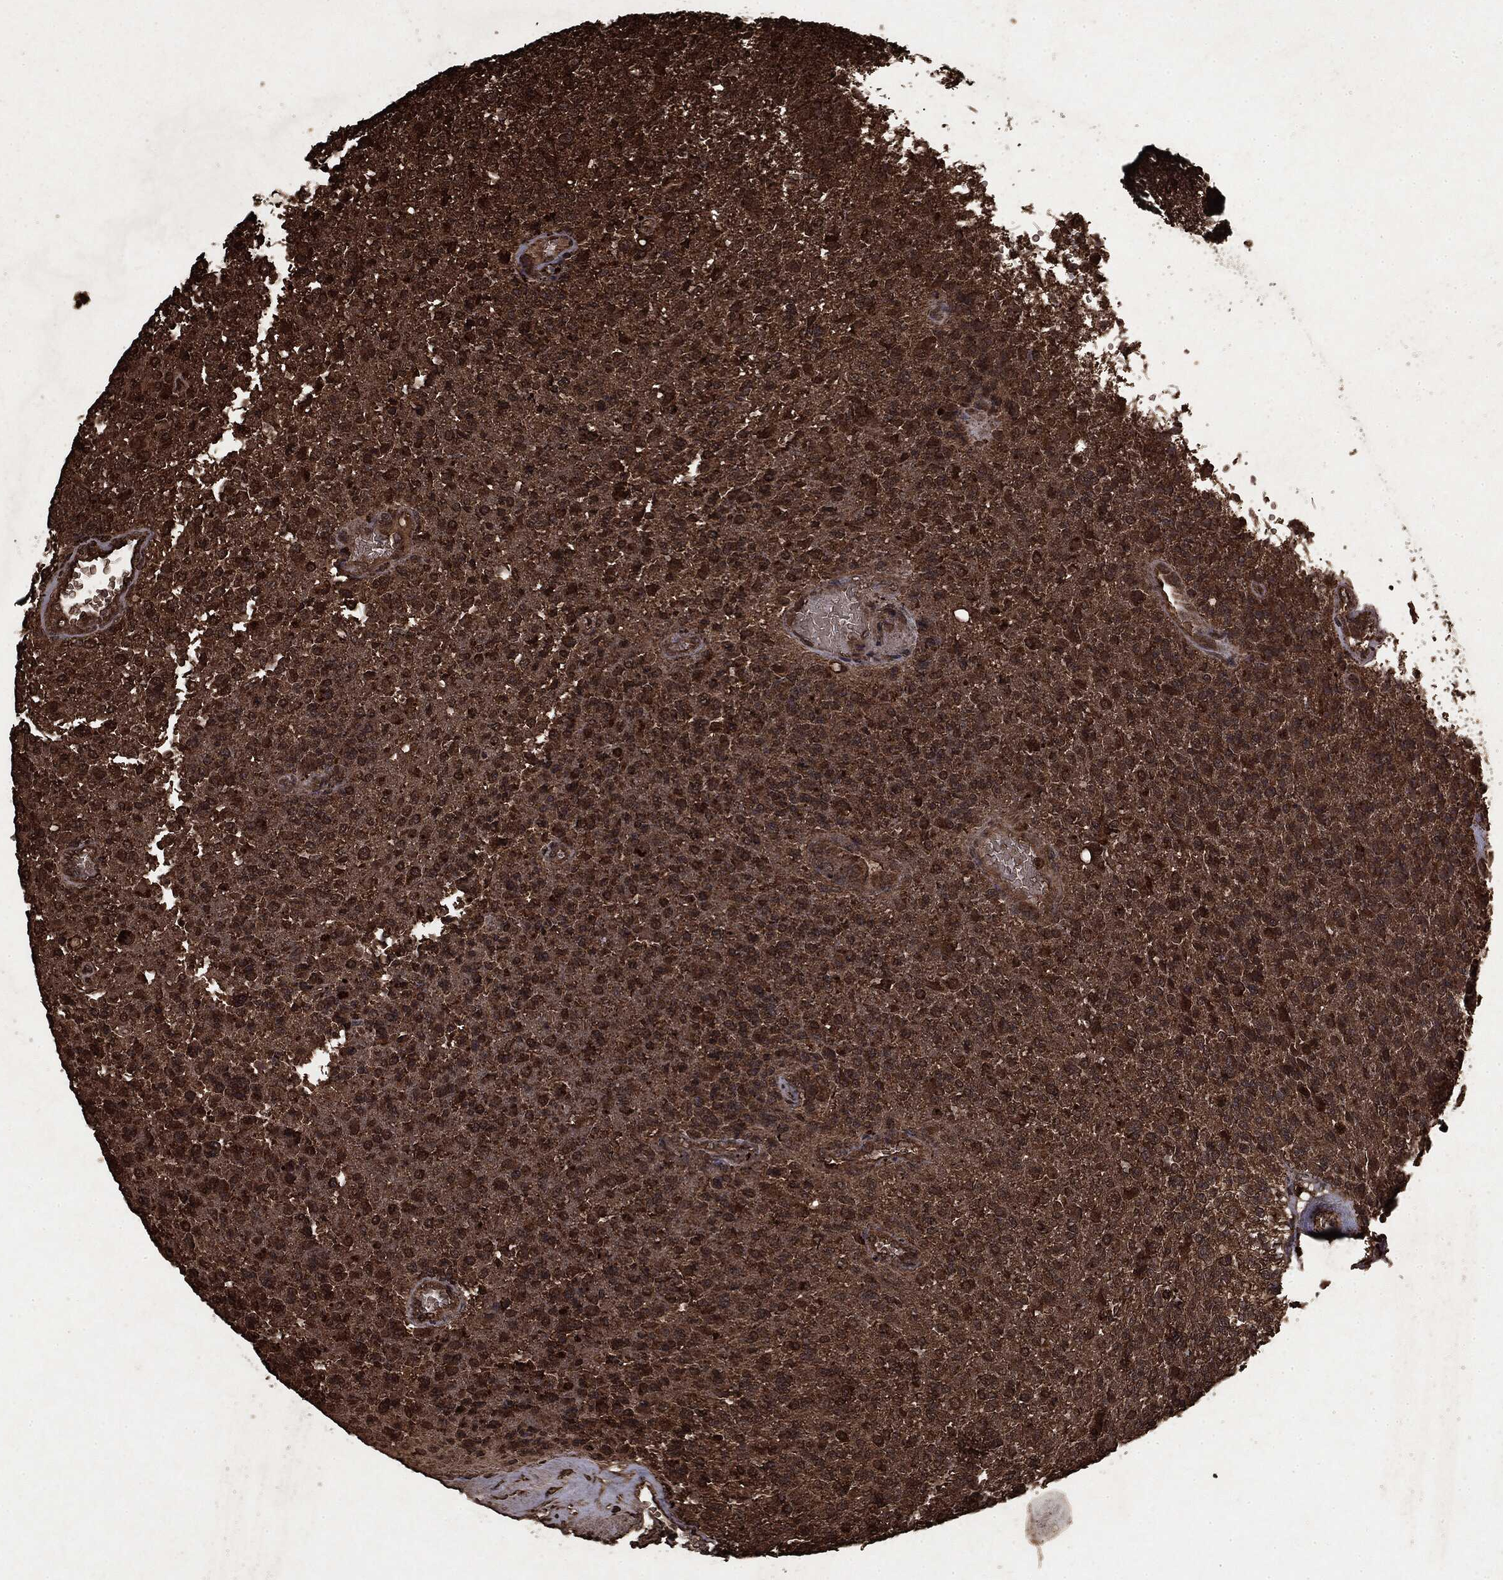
{"staining": {"intensity": "moderate", "quantity": ">75%", "location": "cytoplasmic/membranous"}, "tissue": "glioma", "cell_type": "Tumor cells", "image_type": "cancer", "snomed": [{"axis": "morphology", "description": "Glioma, malignant, High grade"}, {"axis": "topography", "description": "Brain"}], "caption": "The photomicrograph exhibits a brown stain indicating the presence of a protein in the cytoplasmic/membranous of tumor cells in malignant high-grade glioma.", "gene": "ARAF", "patient": {"sex": "male", "age": 56}}